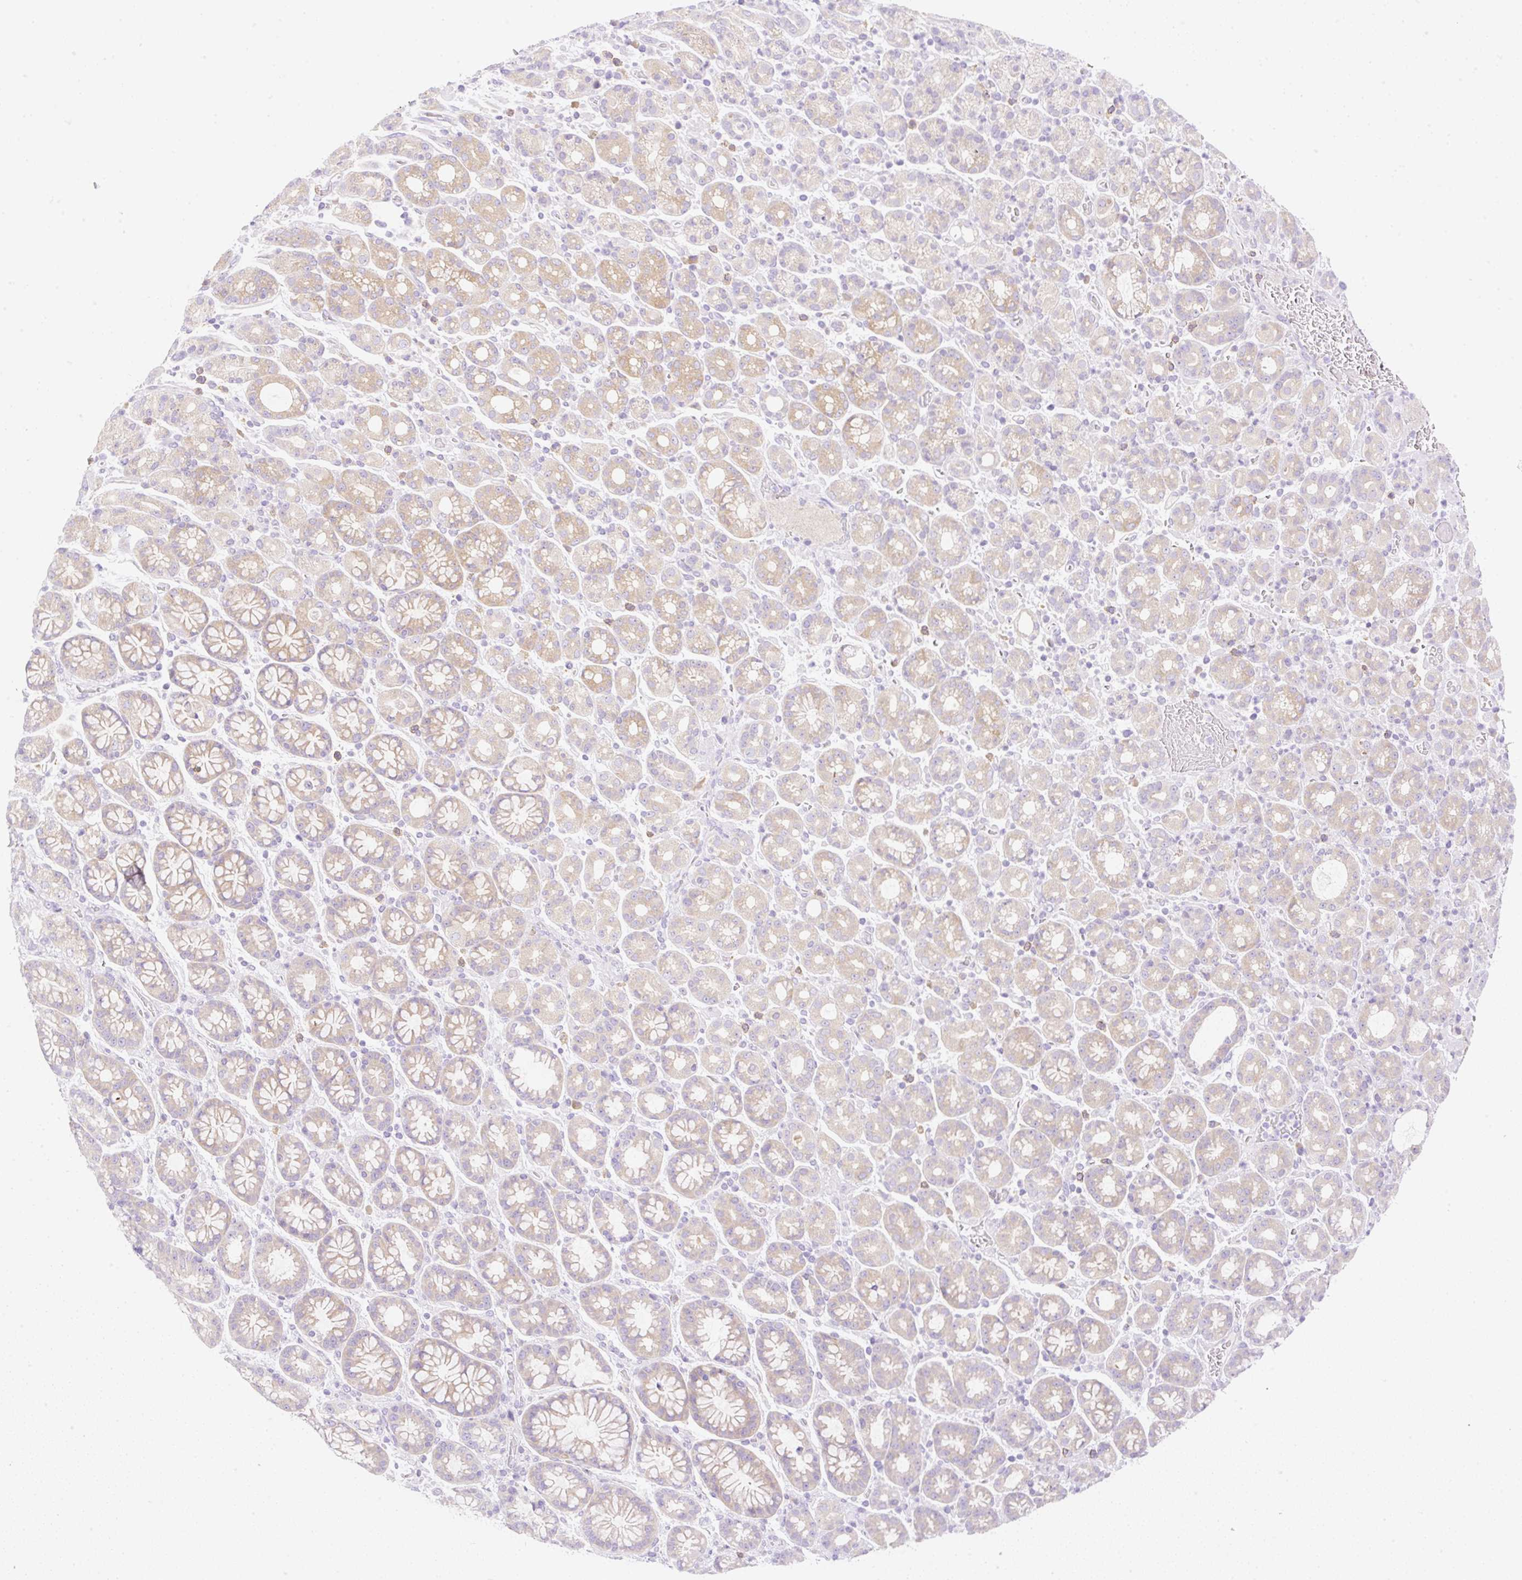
{"staining": {"intensity": "weak", "quantity": "<25%", "location": "cytoplasmic/membranous"}, "tissue": "stomach cancer", "cell_type": "Tumor cells", "image_type": "cancer", "snomed": [{"axis": "morphology", "description": "Adenocarcinoma, NOS"}, {"axis": "topography", "description": "Stomach"}], "caption": "Immunohistochemistry micrograph of human adenocarcinoma (stomach) stained for a protein (brown), which reveals no expression in tumor cells.", "gene": "DENND5A", "patient": {"sex": "male", "age": 48}}